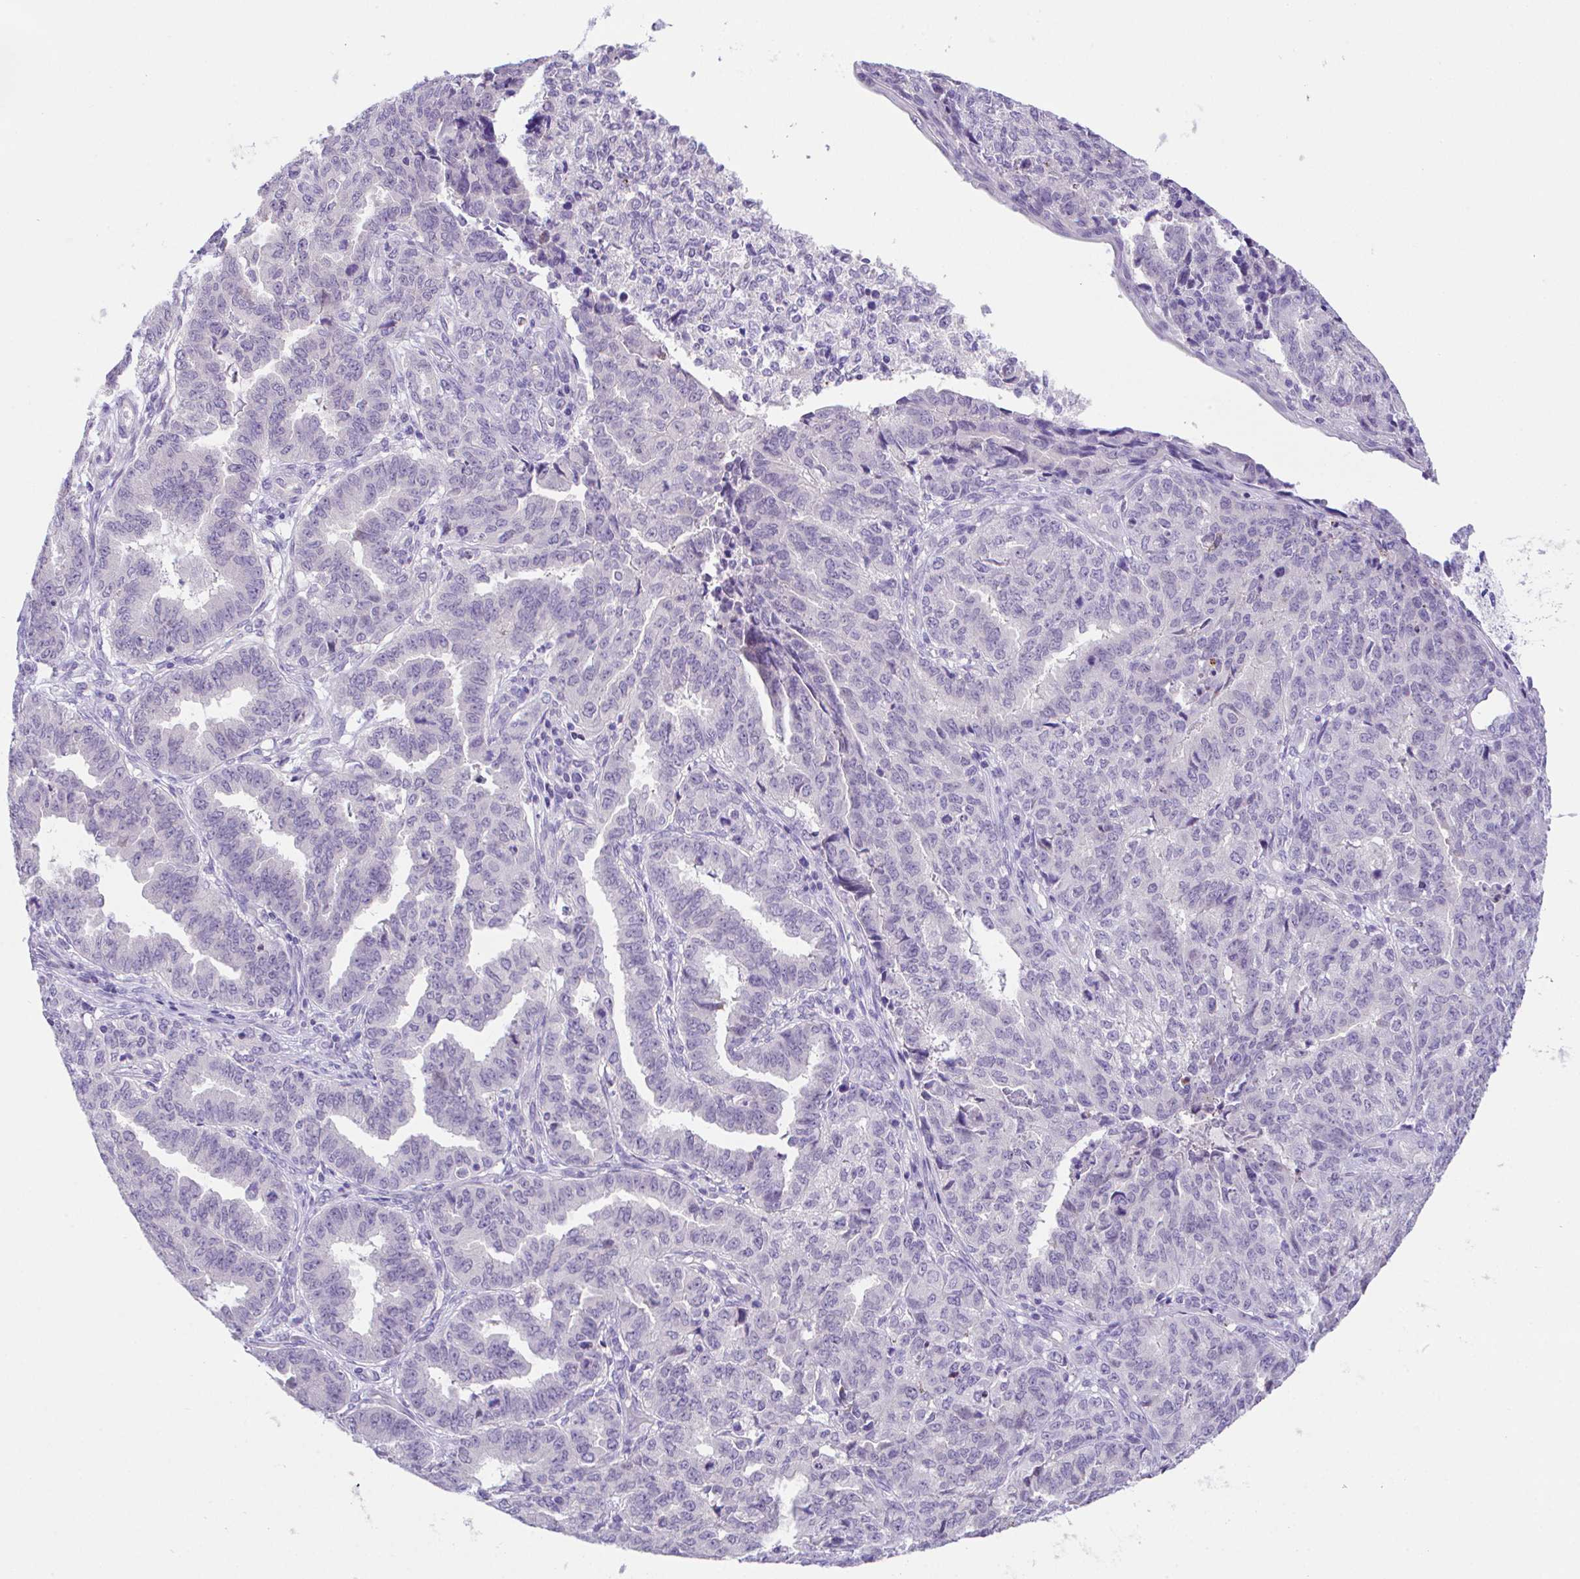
{"staining": {"intensity": "negative", "quantity": "none", "location": "none"}, "tissue": "endometrial cancer", "cell_type": "Tumor cells", "image_type": "cancer", "snomed": [{"axis": "morphology", "description": "Adenocarcinoma, NOS"}, {"axis": "topography", "description": "Endometrium"}], "caption": "A micrograph of human endometrial cancer is negative for staining in tumor cells.", "gene": "HACD4", "patient": {"sex": "female", "age": 50}}